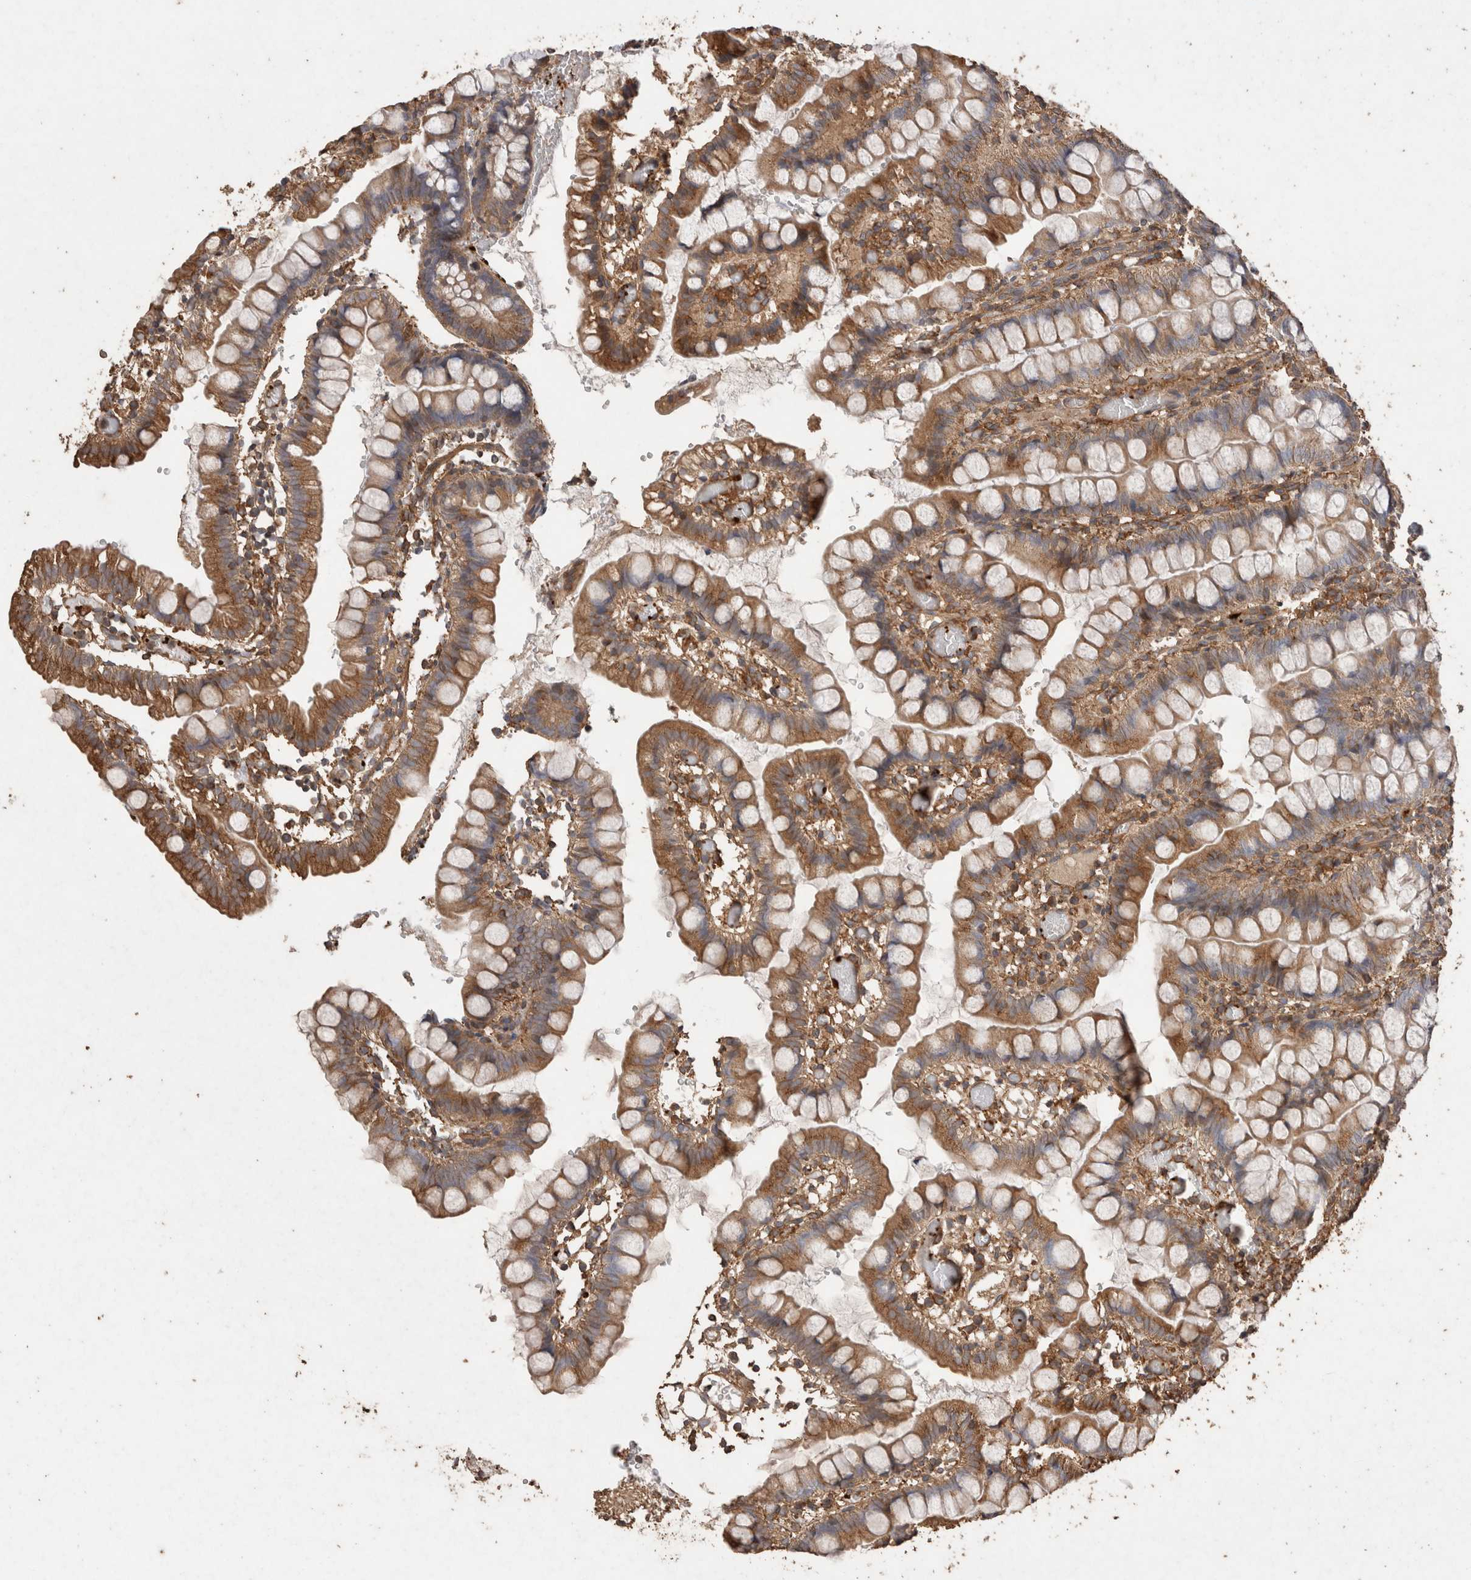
{"staining": {"intensity": "moderate", "quantity": ">75%", "location": "cytoplasmic/membranous"}, "tissue": "small intestine", "cell_type": "Glandular cells", "image_type": "normal", "snomed": [{"axis": "morphology", "description": "Normal tissue, NOS"}, {"axis": "morphology", "description": "Developmental malformation"}, {"axis": "topography", "description": "Small intestine"}], "caption": "Immunohistochemistry (IHC) histopathology image of unremarkable small intestine: small intestine stained using immunohistochemistry (IHC) demonstrates medium levels of moderate protein expression localized specifically in the cytoplasmic/membranous of glandular cells, appearing as a cytoplasmic/membranous brown color.", "gene": "SNX31", "patient": {"sex": "male"}}